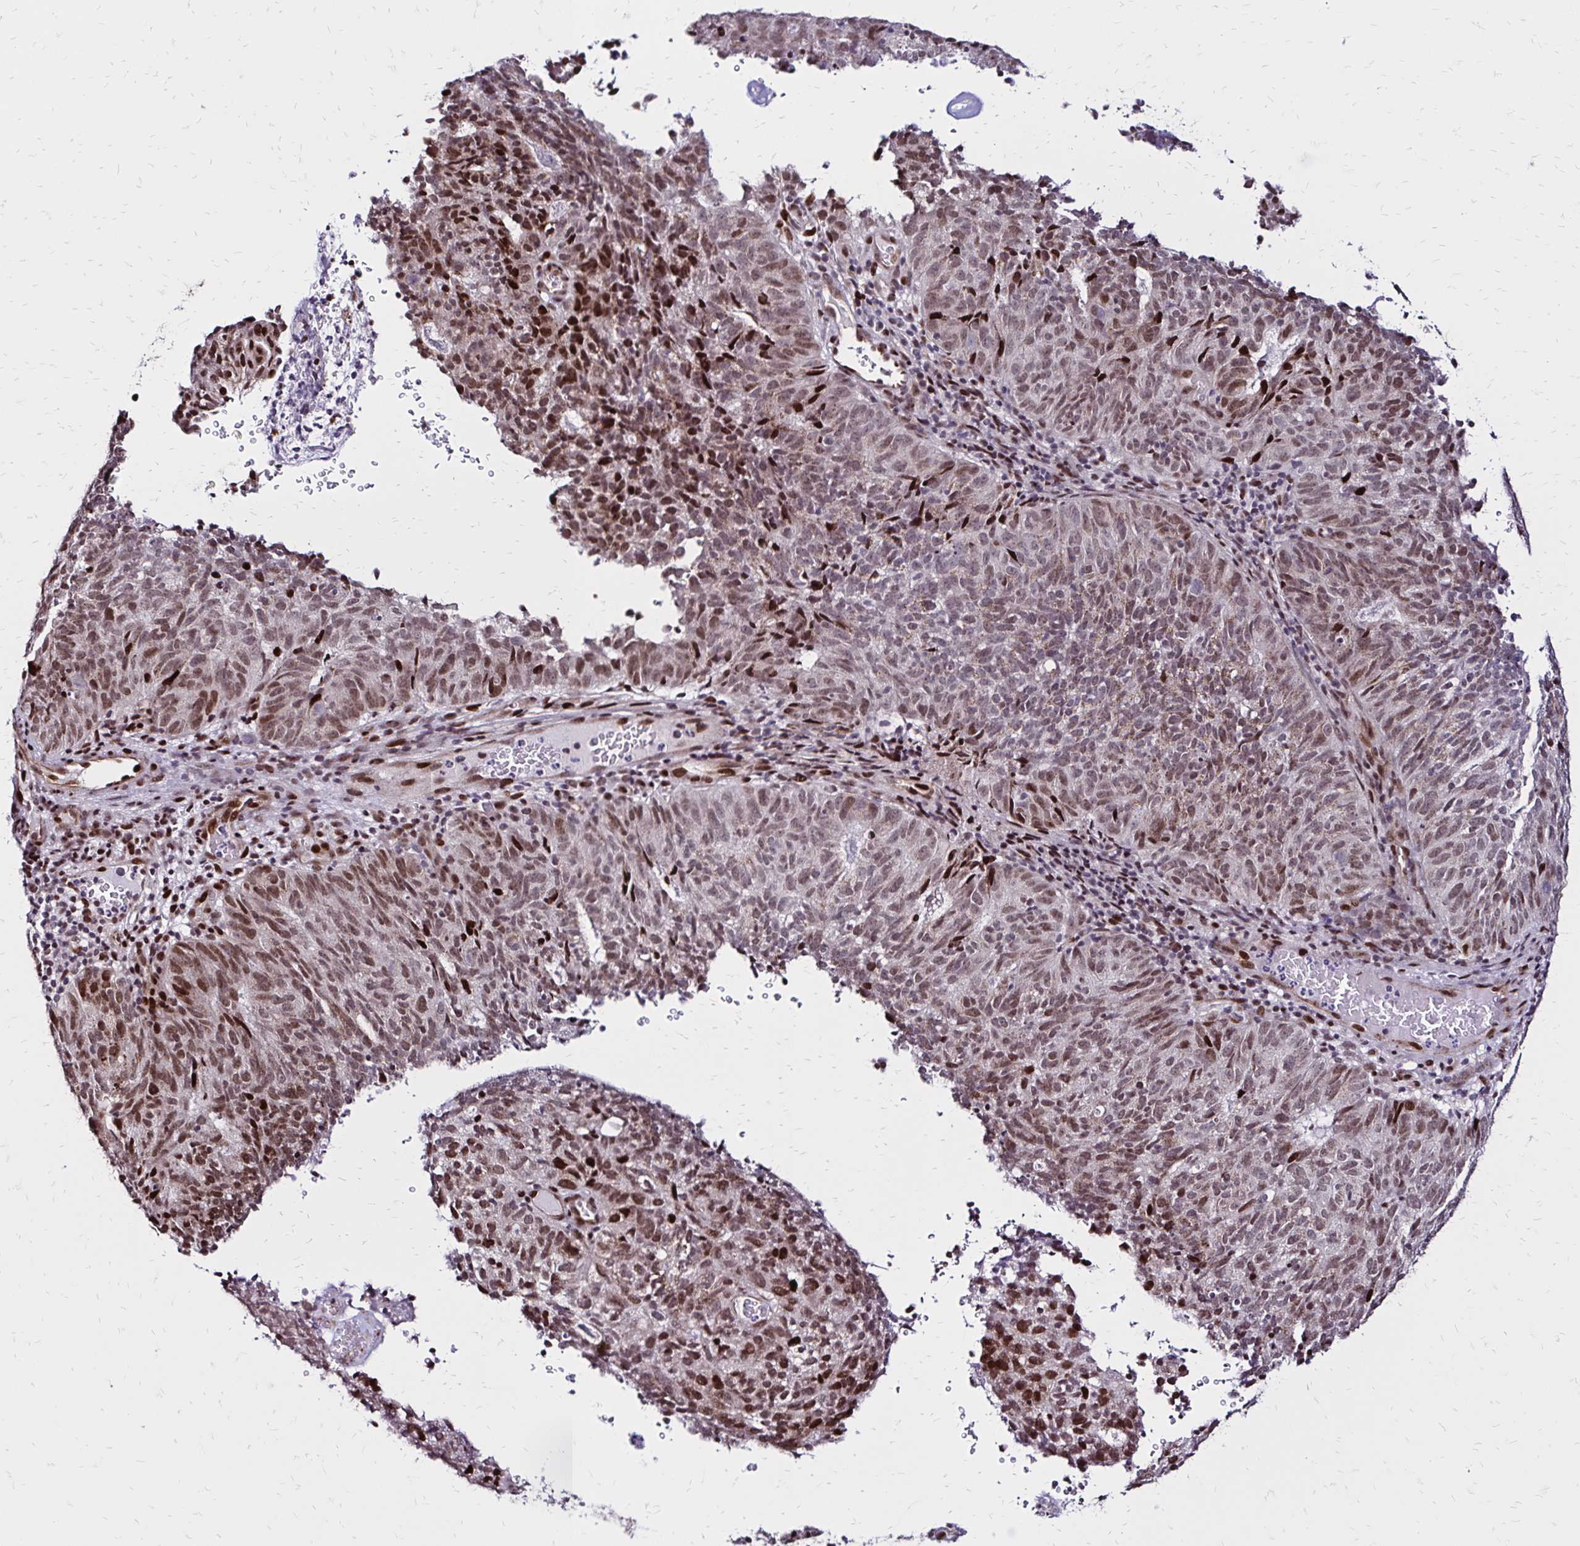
{"staining": {"intensity": "moderate", "quantity": ">75%", "location": "nuclear"}, "tissue": "cervical cancer", "cell_type": "Tumor cells", "image_type": "cancer", "snomed": [{"axis": "morphology", "description": "Adenocarcinoma, NOS"}, {"axis": "topography", "description": "Cervix"}], "caption": "Cervical adenocarcinoma stained for a protein demonstrates moderate nuclear positivity in tumor cells. The staining was performed using DAB to visualize the protein expression in brown, while the nuclei were stained in blue with hematoxylin (Magnification: 20x).", "gene": "TOB1", "patient": {"sex": "female", "age": 38}}